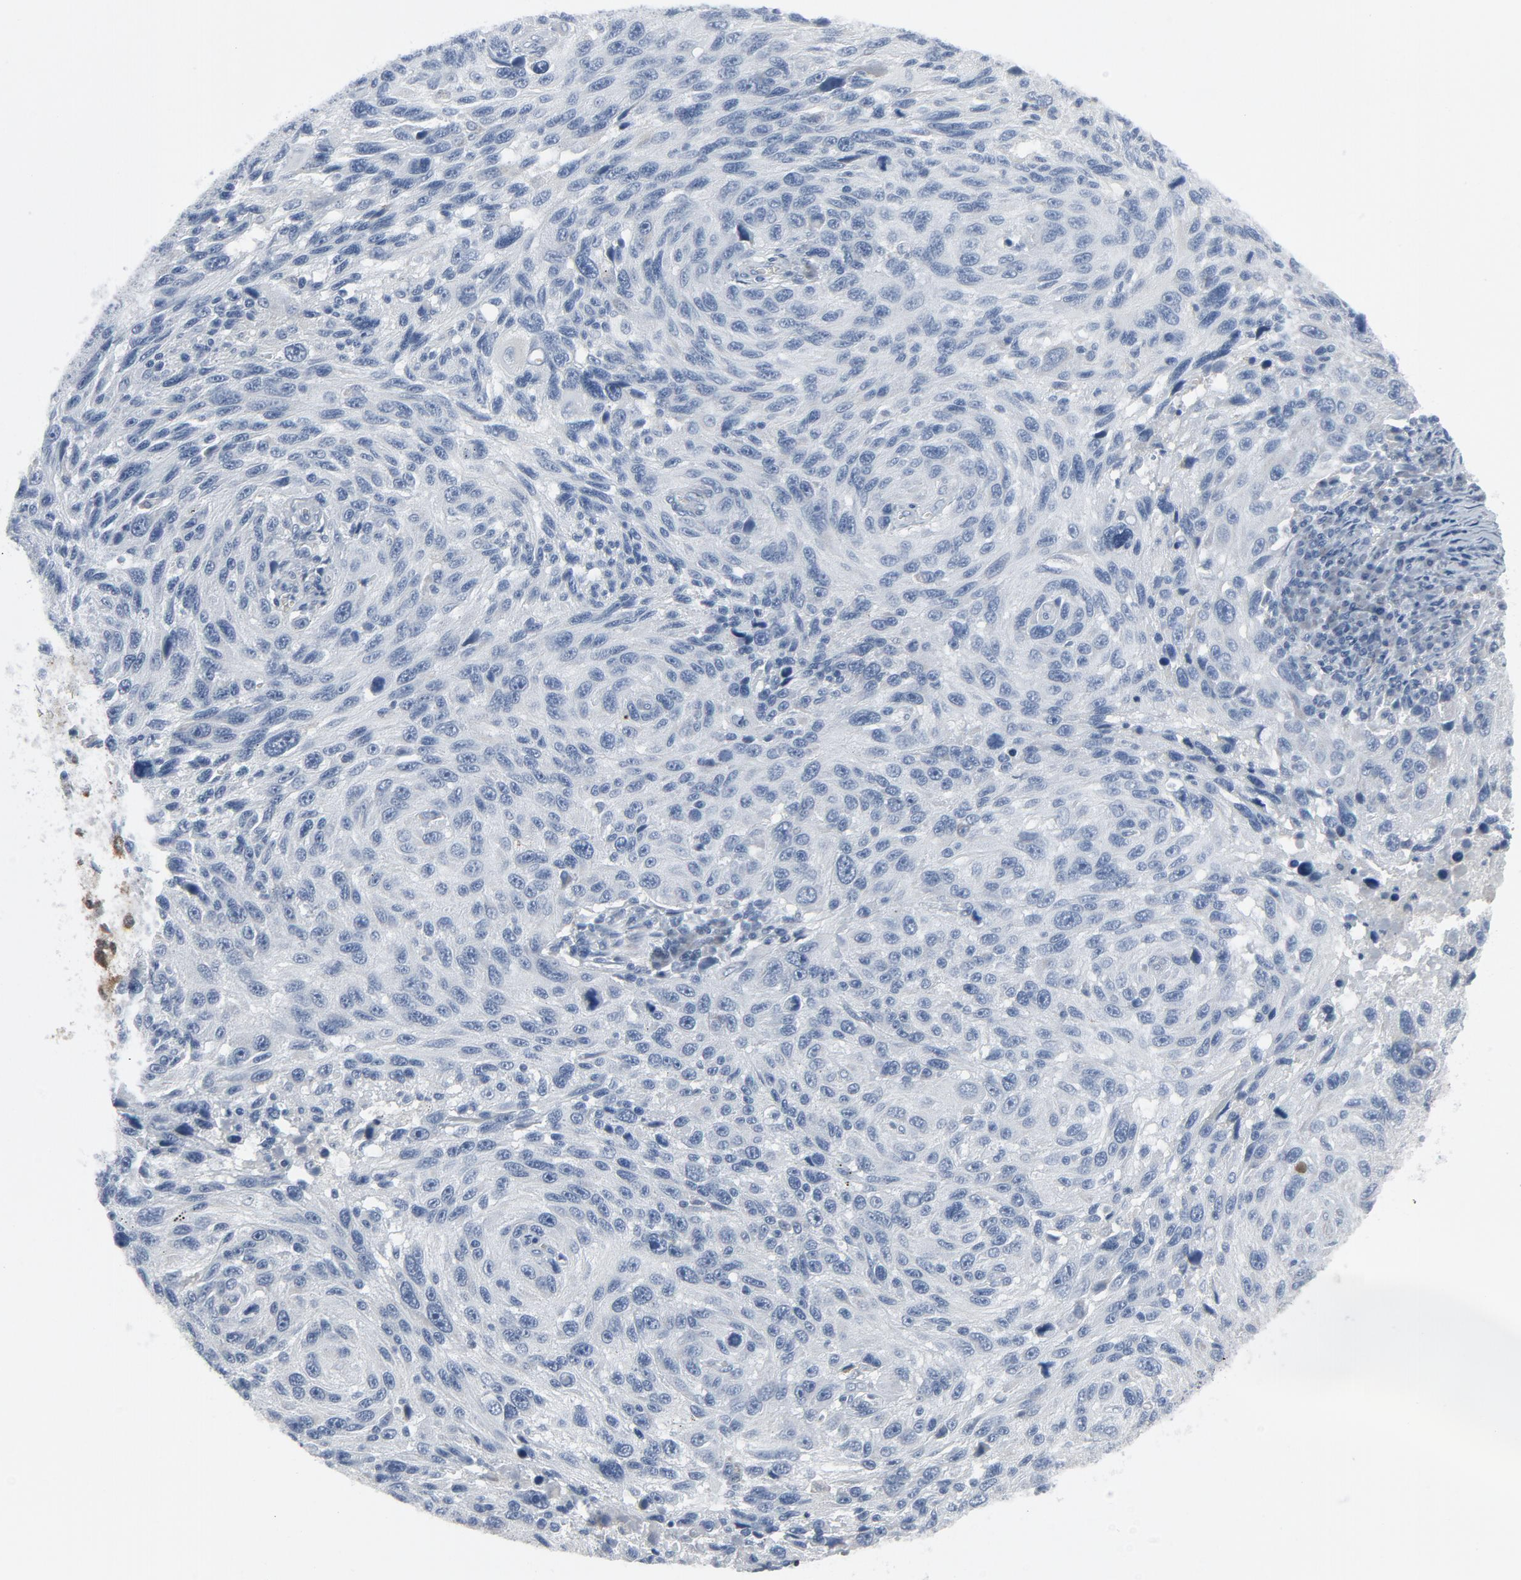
{"staining": {"intensity": "negative", "quantity": "none", "location": "none"}, "tissue": "melanoma", "cell_type": "Tumor cells", "image_type": "cancer", "snomed": [{"axis": "morphology", "description": "Malignant melanoma, NOS"}, {"axis": "topography", "description": "Skin"}], "caption": "There is no significant staining in tumor cells of melanoma.", "gene": "GPX2", "patient": {"sex": "male", "age": 53}}